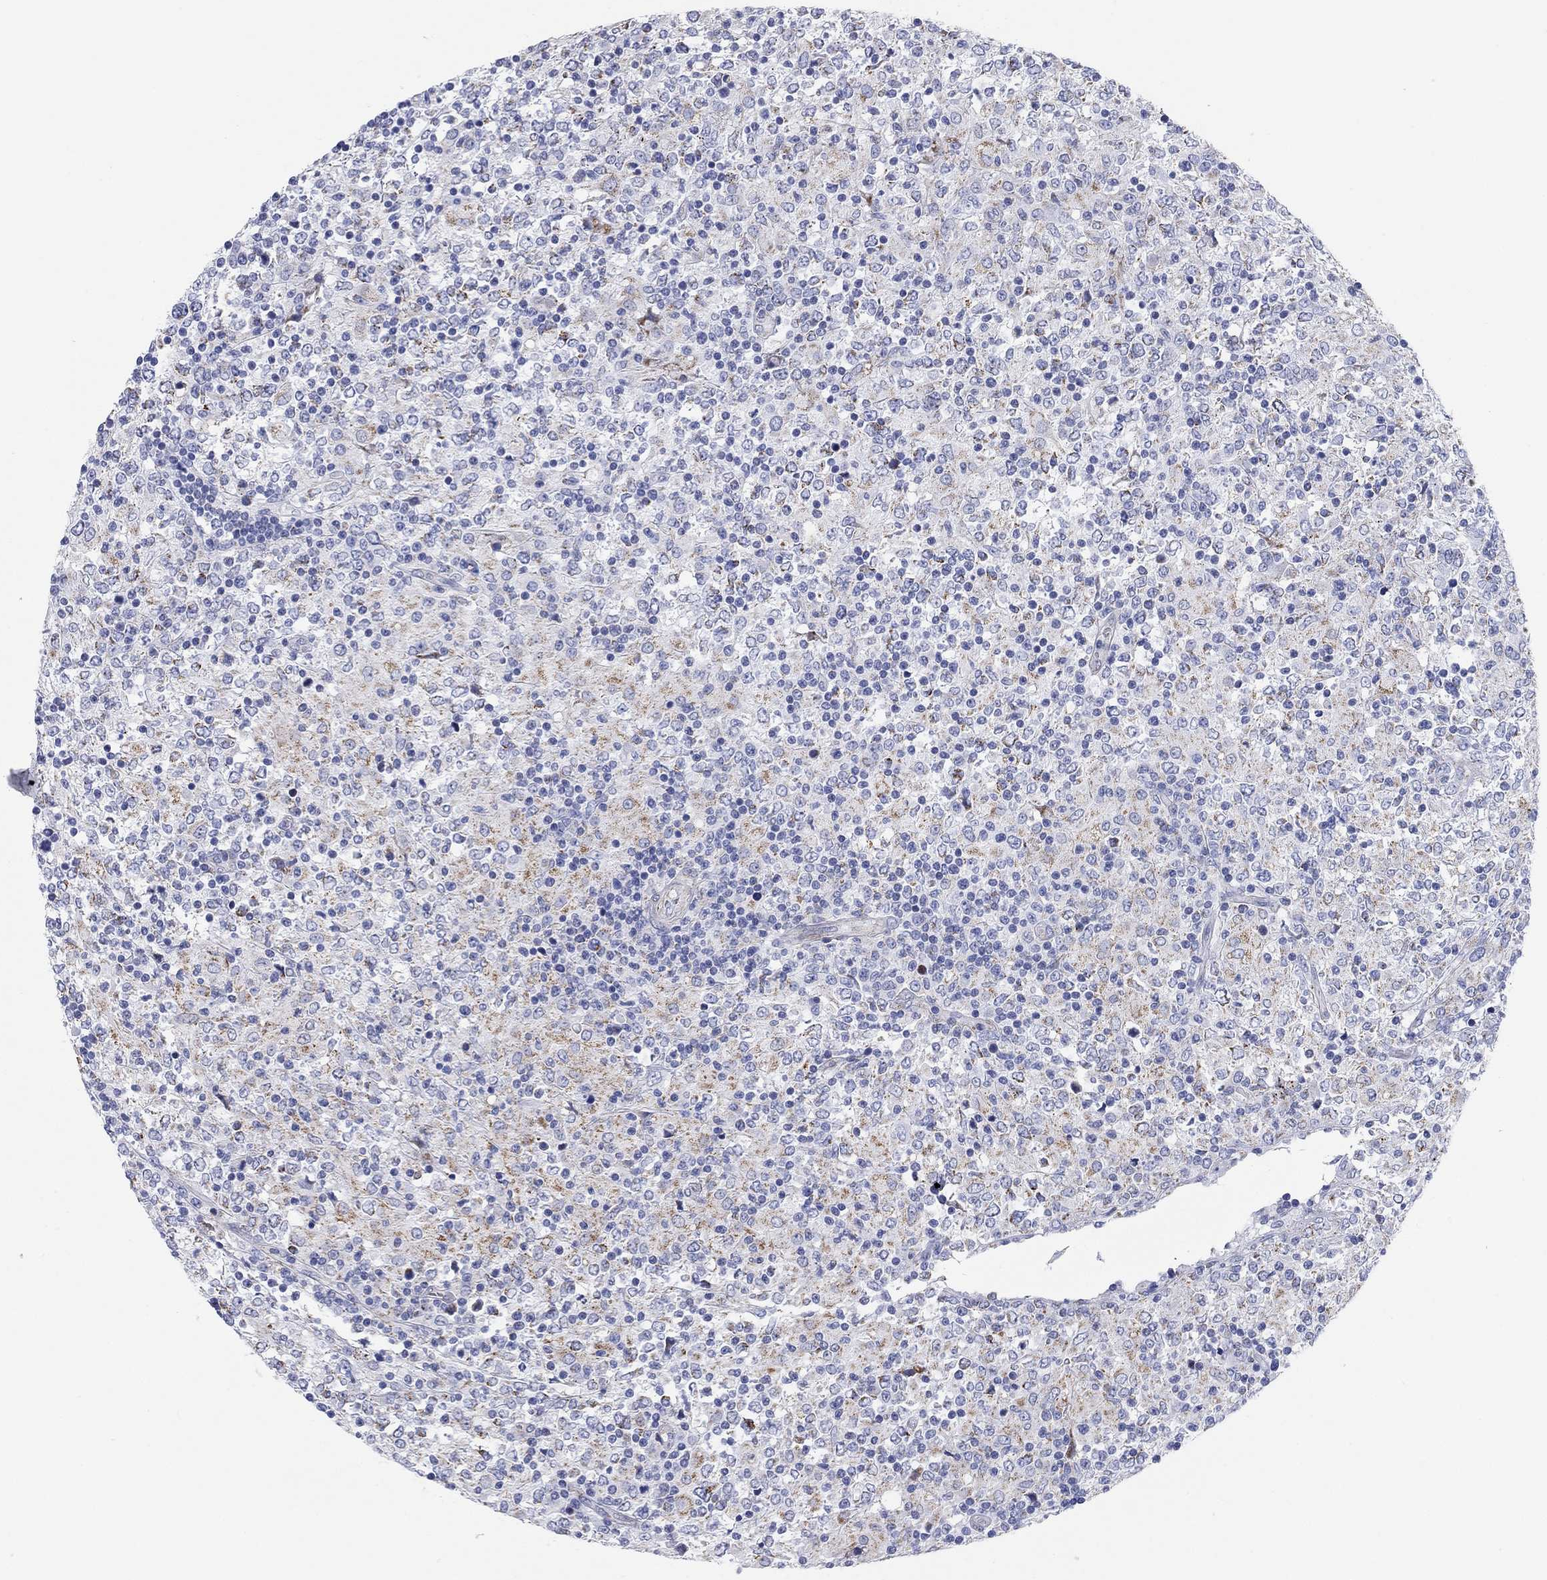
{"staining": {"intensity": "negative", "quantity": "none", "location": "none"}, "tissue": "lymphoma", "cell_type": "Tumor cells", "image_type": "cancer", "snomed": [{"axis": "morphology", "description": "Malignant lymphoma, non-Hodgkin's type, High grade"}, {"axis": "topography", "description": "Lymph node"}], "caption": "DAB immunohistochemical staining of human lymphoma reveals no significant expression in tumor cells.", "gene": "CHI3L2", "patient": {"sex": "female", "age": 84}}